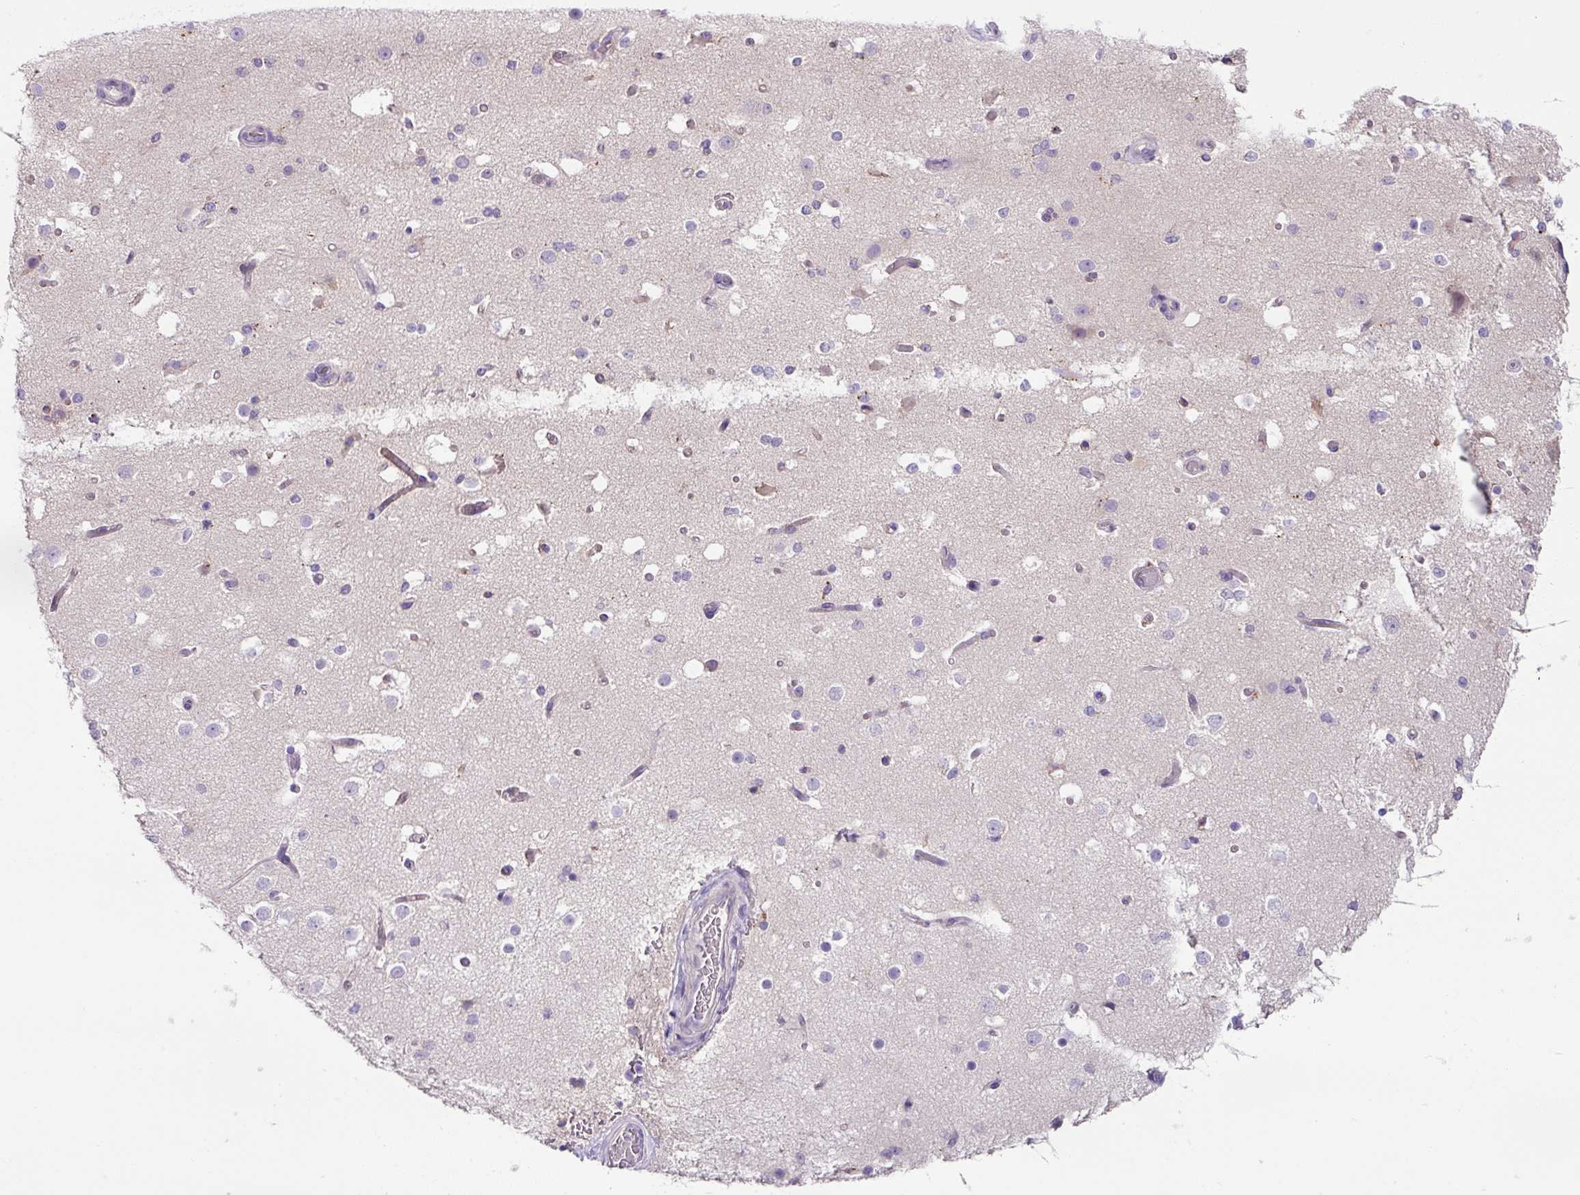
{"staining": {"intensity": "weak", "quantity": "<25%", "location": "cytoplasmic/membranous"}, "tissue": "cerebral cortex", "cell_type": "Endothelial cells", "image_type": "normal", "snomed": [{"axis": "morphology", "description": "Normal tissue, NOS"}, {"axis": "morphology", "description": "Inflammation, NOS"}, {"axis": "topography", "description": "Cerebral cortex"}], "caption": "Benign cerebral cortex was stained to show a protein in brown. There is no significant positivity in endothelial cells. (Stains: DAB IHC with hematoxylin counter stain, Microscopy: brightfield microscopy at high magnification).", "gene": "PLEKHH3", "patient": {"sex": "male", "age": 6}}